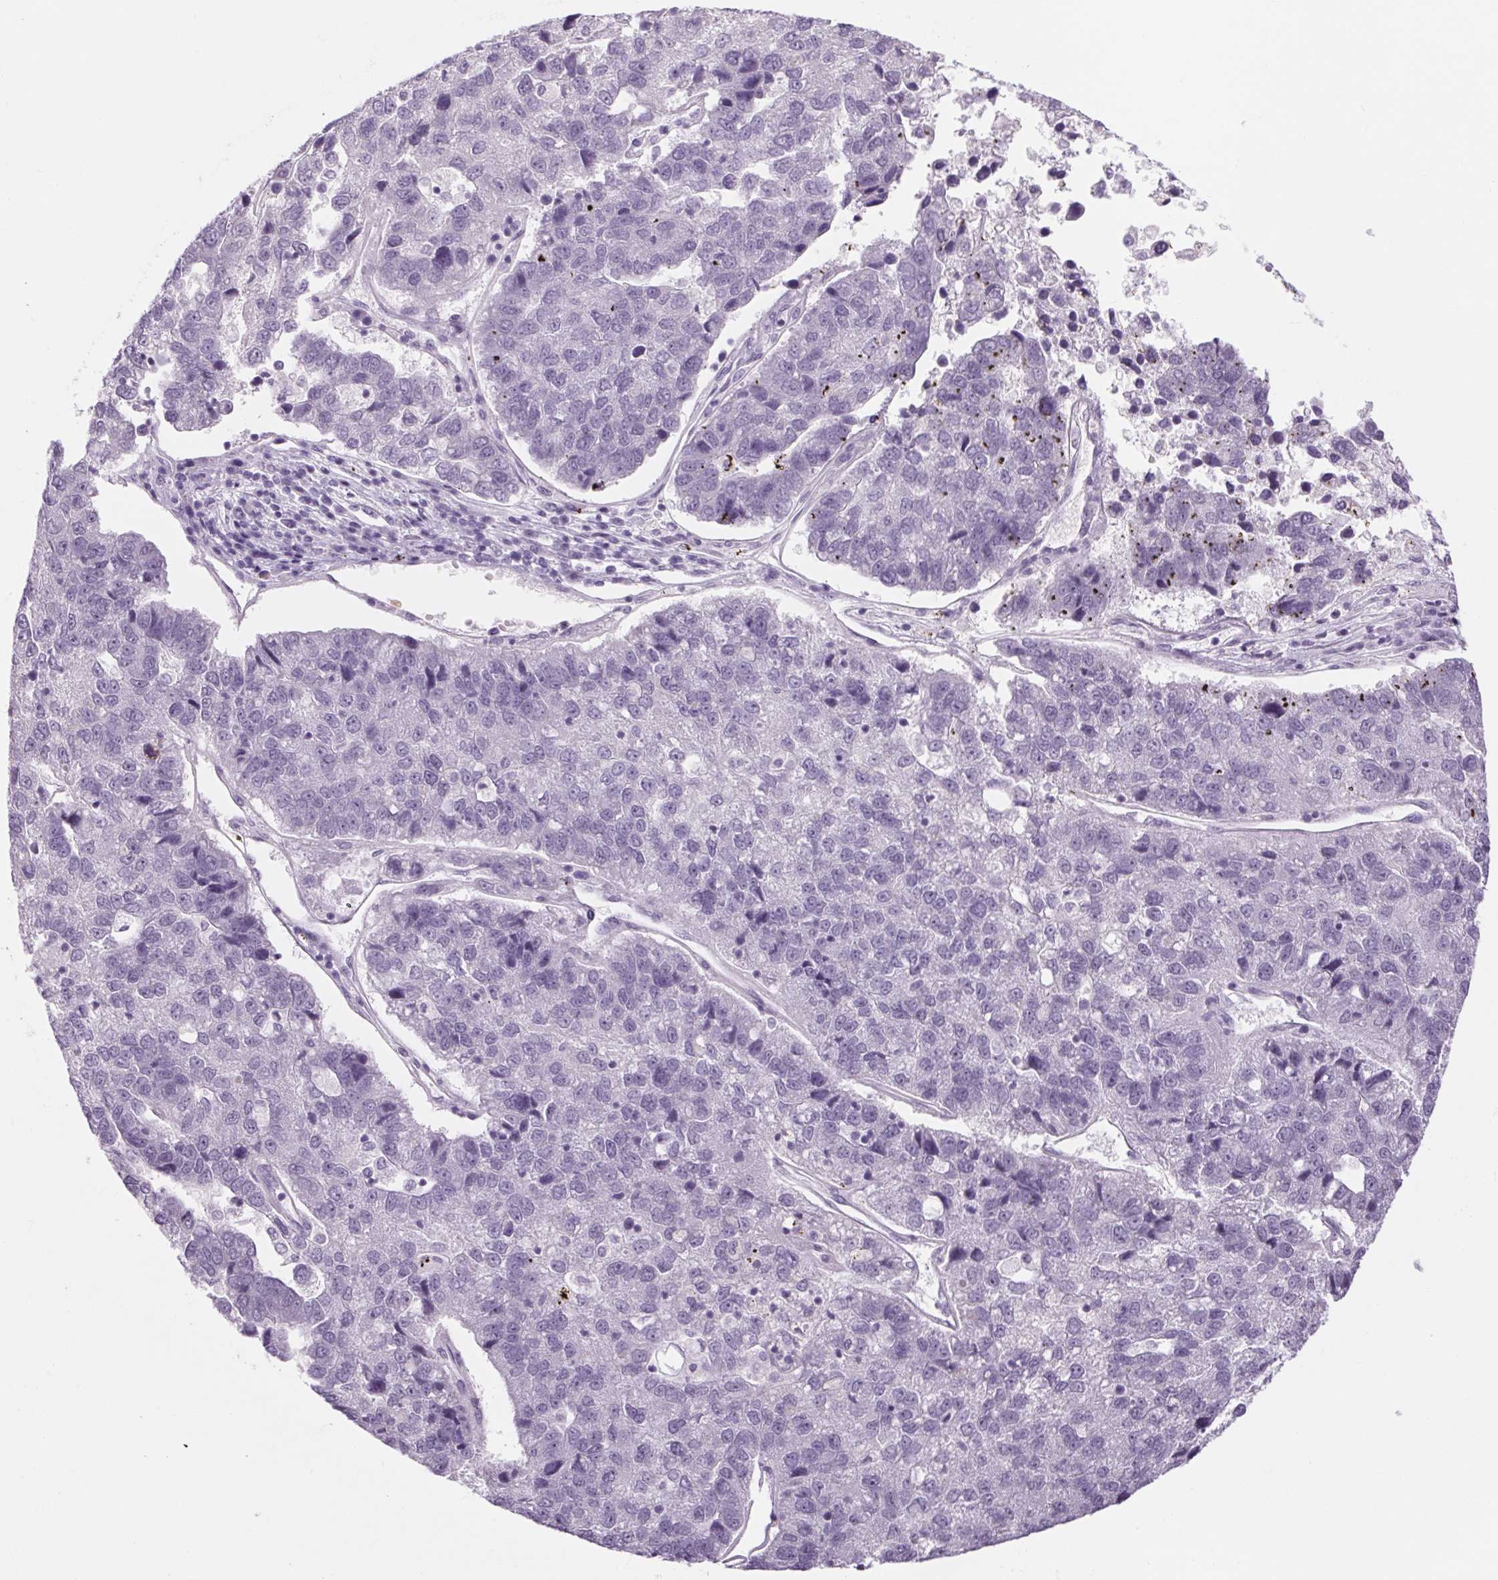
{"staining": {"intensity": "negative", "quantity": "none", "location": "none"}, "tissue": "pancreatic cancer", "cell_type": "Tumor cells", "image_type": "cancer", "snomed": [{"axis": "morphology", "description": "Adenocarcinoma, NOS"}, {"axis": "topography", "description": "Pancreas"}], "caption": "The histopathology image exhibits no significant positivity in tumor cells of pancreatic adenocarcinoma.", "gene": "RPTN", "patient": {"sex": "female", "age": 61}}